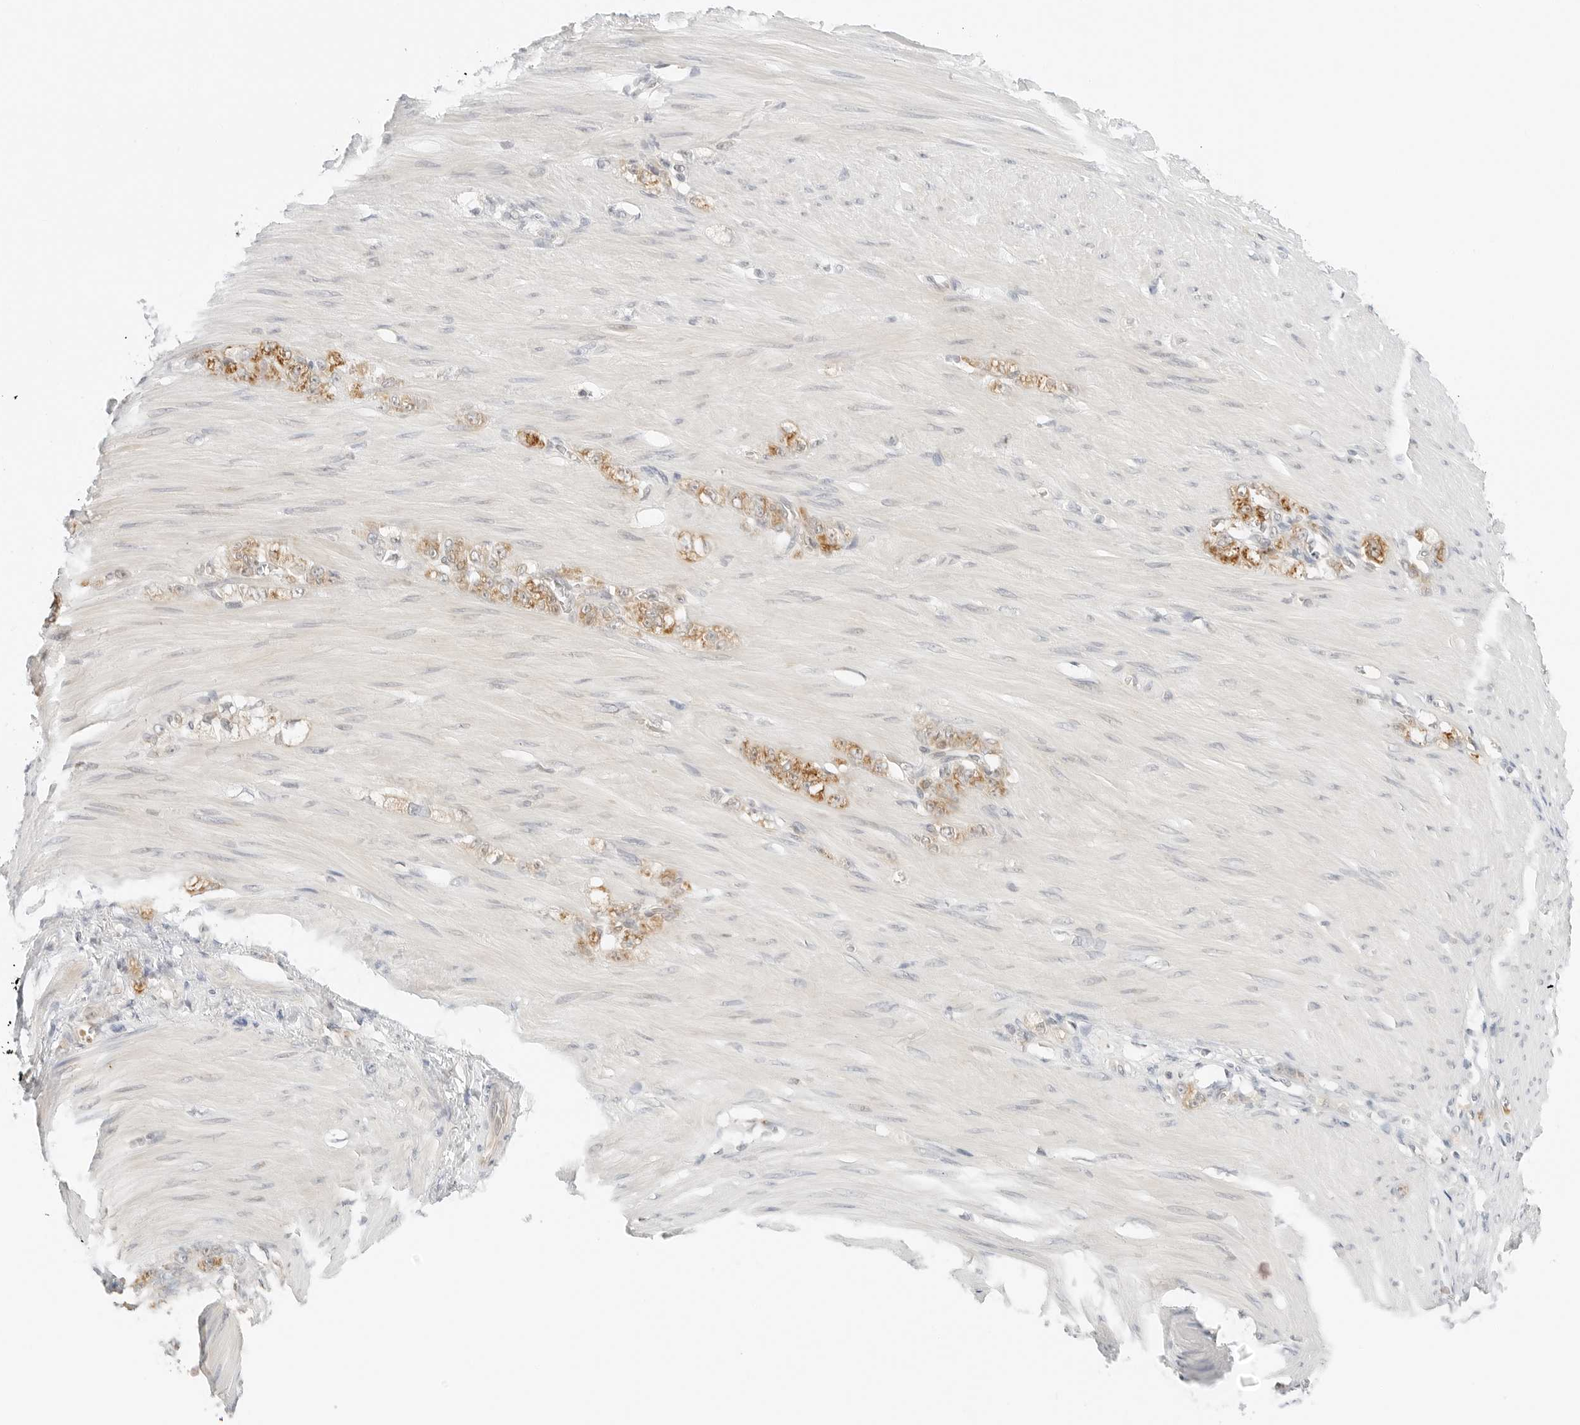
{"staining": {"intensity": "moderate", "quantity": ">75%", "location": "cytoplasmic/membranous"}, "tissue": "stomach cancer", "cell_type": "Tumor cells", "image_type": "cancer", "snomed": [{"axis": "morphology", "description": "Normal tissue, NOS"}, {"axis": "morphology", "description": "Adenocarcinoma, NOS"}, {"axis": "topography", "description": "Stomach"}], "caption": "Tumor cells reveal medium levels of moderate cytoplasmic/membranous staining in about >75% of cells in stomach cancer (adenocarcinoma). The protein of interest is shown in brown color, while the nuclei are stained blue.", "gene": "IQCC", "patient": {"sex": "male", "age": 82}}